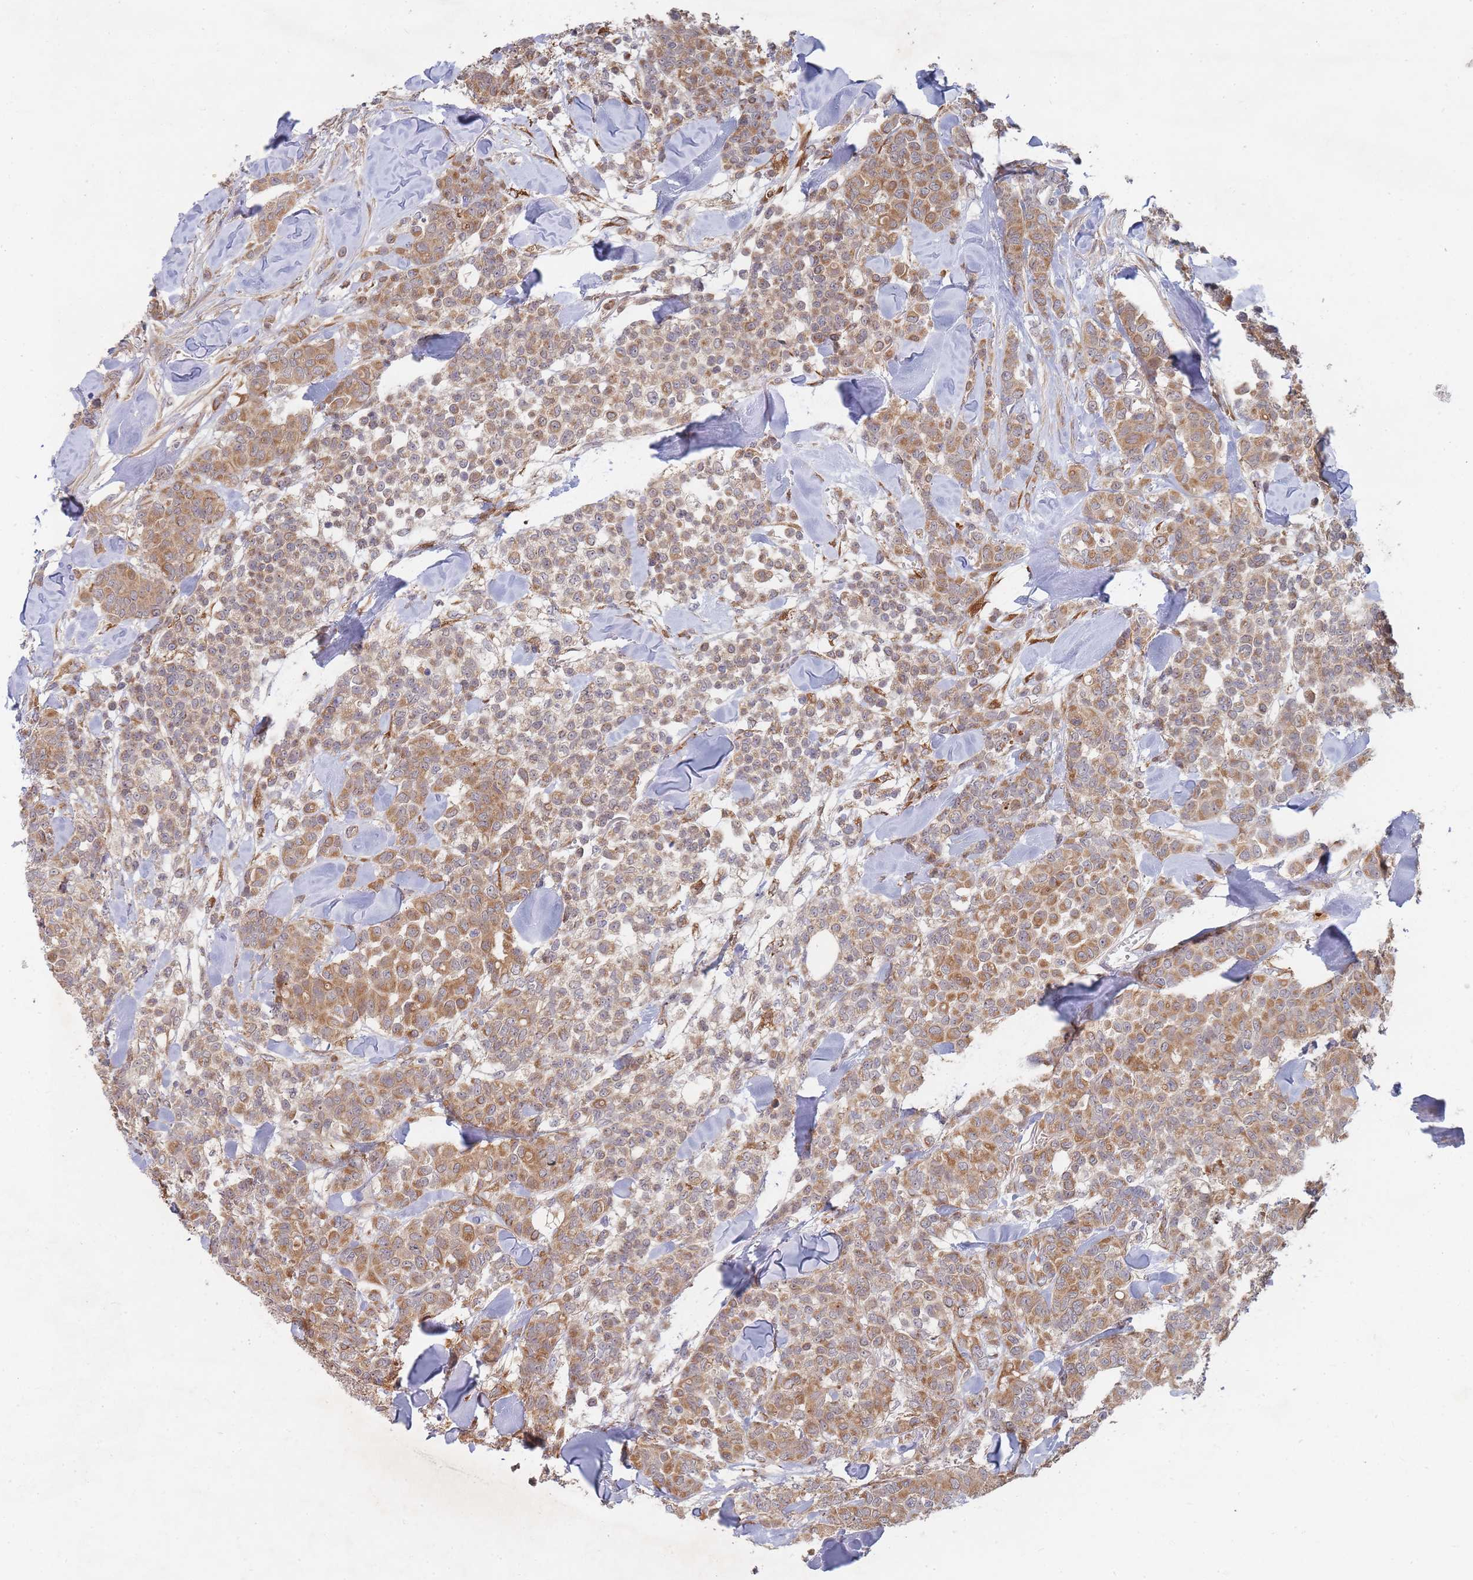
{"staining": {"intensity": "moderate", "quantity": ">75%", "location": "cytoplasmic/membranous"}, "tissue": "breast cancer", "cell_type": "Tumor cells", "image_type": "cancer", "snomed": [{"axis": "morphology", "description": "Lobular carcinoma"}, {"axis": "topography", "description": "Breast"}], "caption": "The immunohistochemical stain labels moderate cytoplasmic/membranous expression in tumor cells of breast cancer (lobular carcinoma) tissue.", "gene": "SLC35F5", "patient": {"sex": "female", "age": 91}}